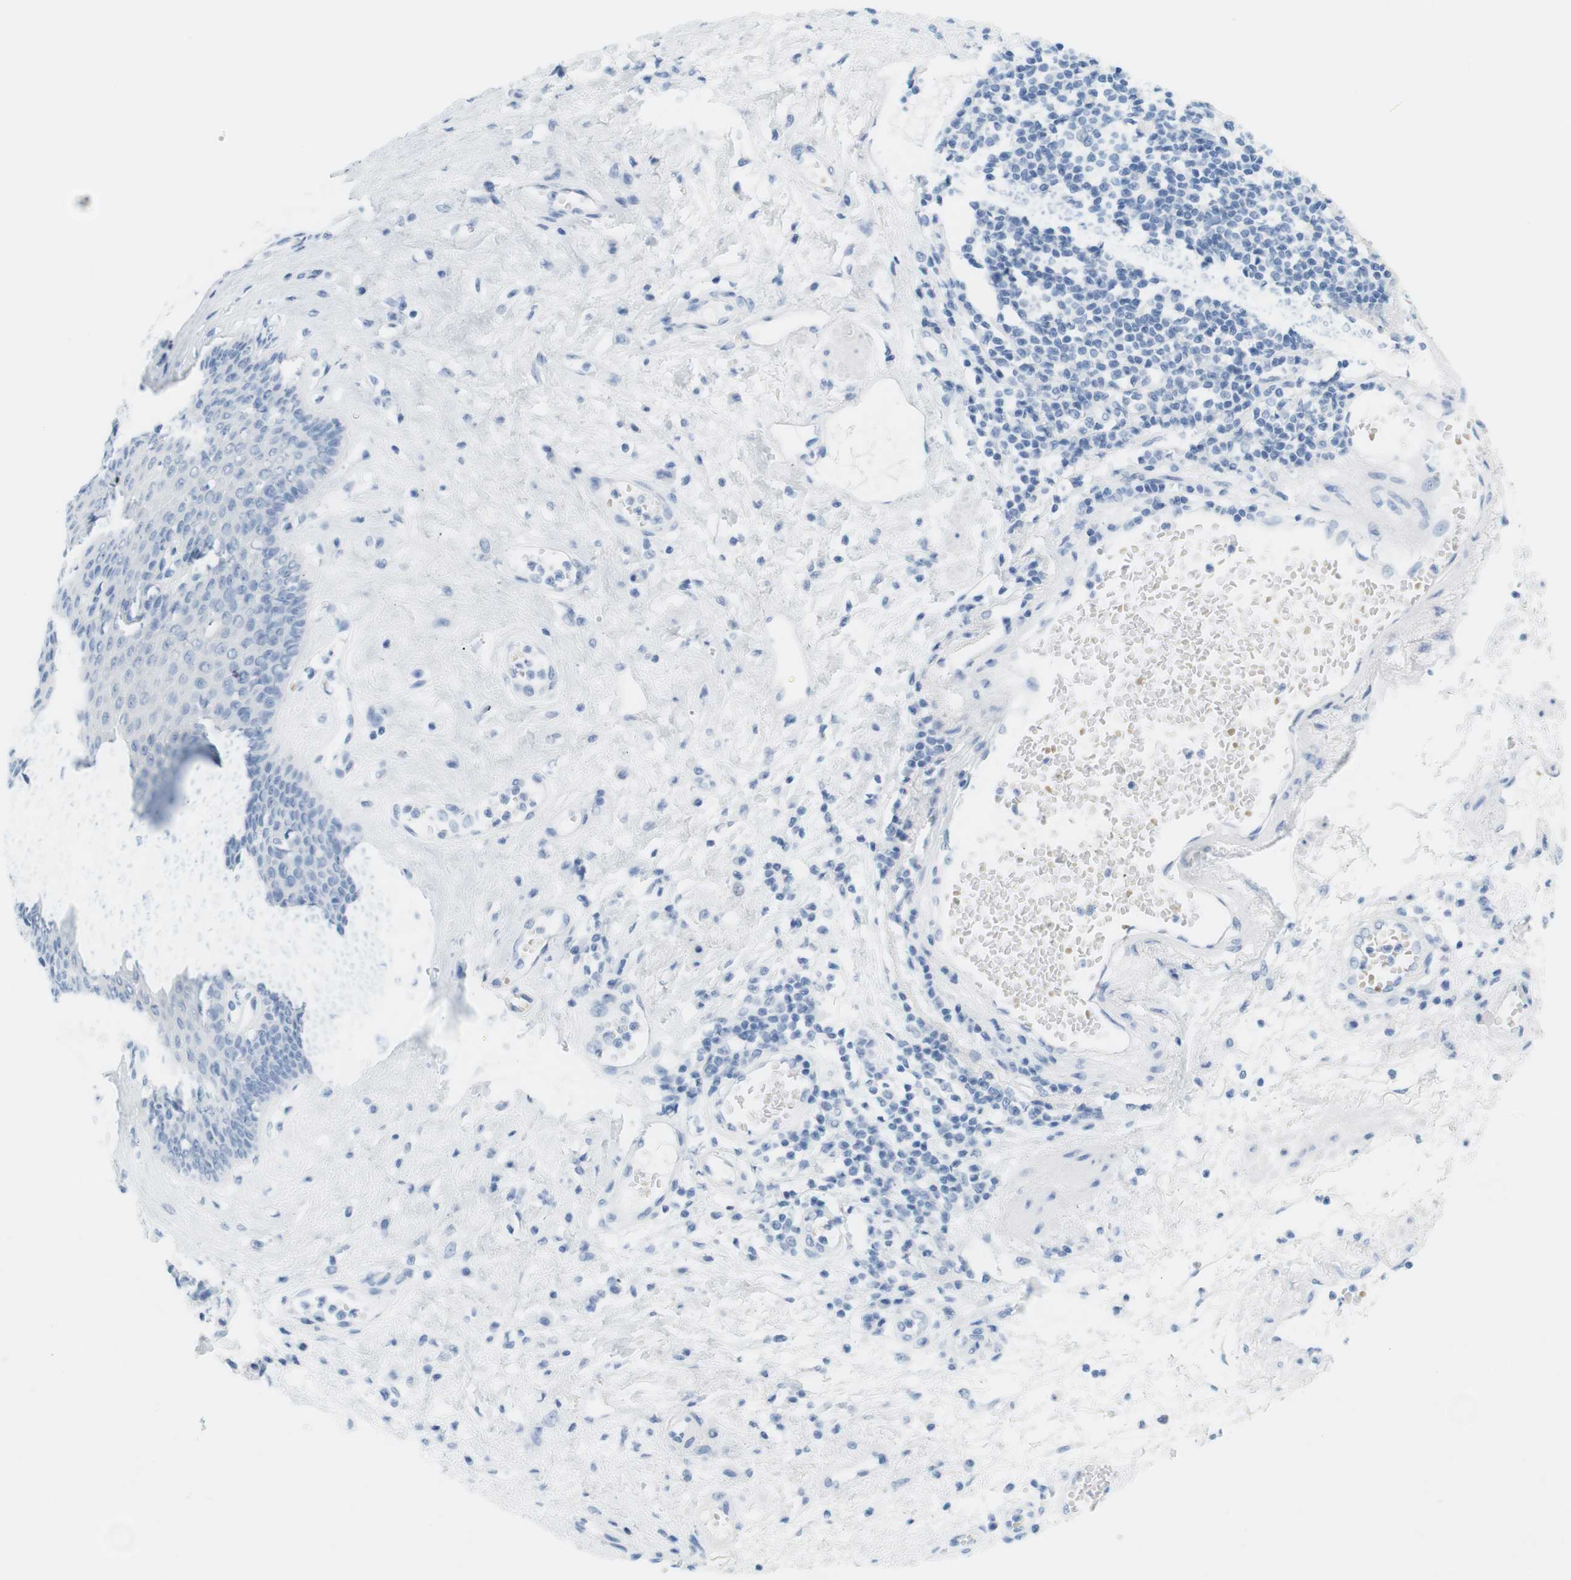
{"staining": {"intensity": "negative", "quantity": "none", "location": "none"}, "tissue": "esophagus", "cell_type": "Squamous epithelial cells", "image_type": "normal", "snomed": [{"axis": "morphology", "description": "Normal tissue, NOS"}, {"axis": "morphology", "description": "Squamous cell carcinoma, NOS"}, {"axis": "topography", "description": "Esophagus"}], "caption": "The micrograph shows no significant positivity in squamous epithelial cells of esophagus.", "gene": "TNNT2", "patient": {"sex": "male", "age": 65}}